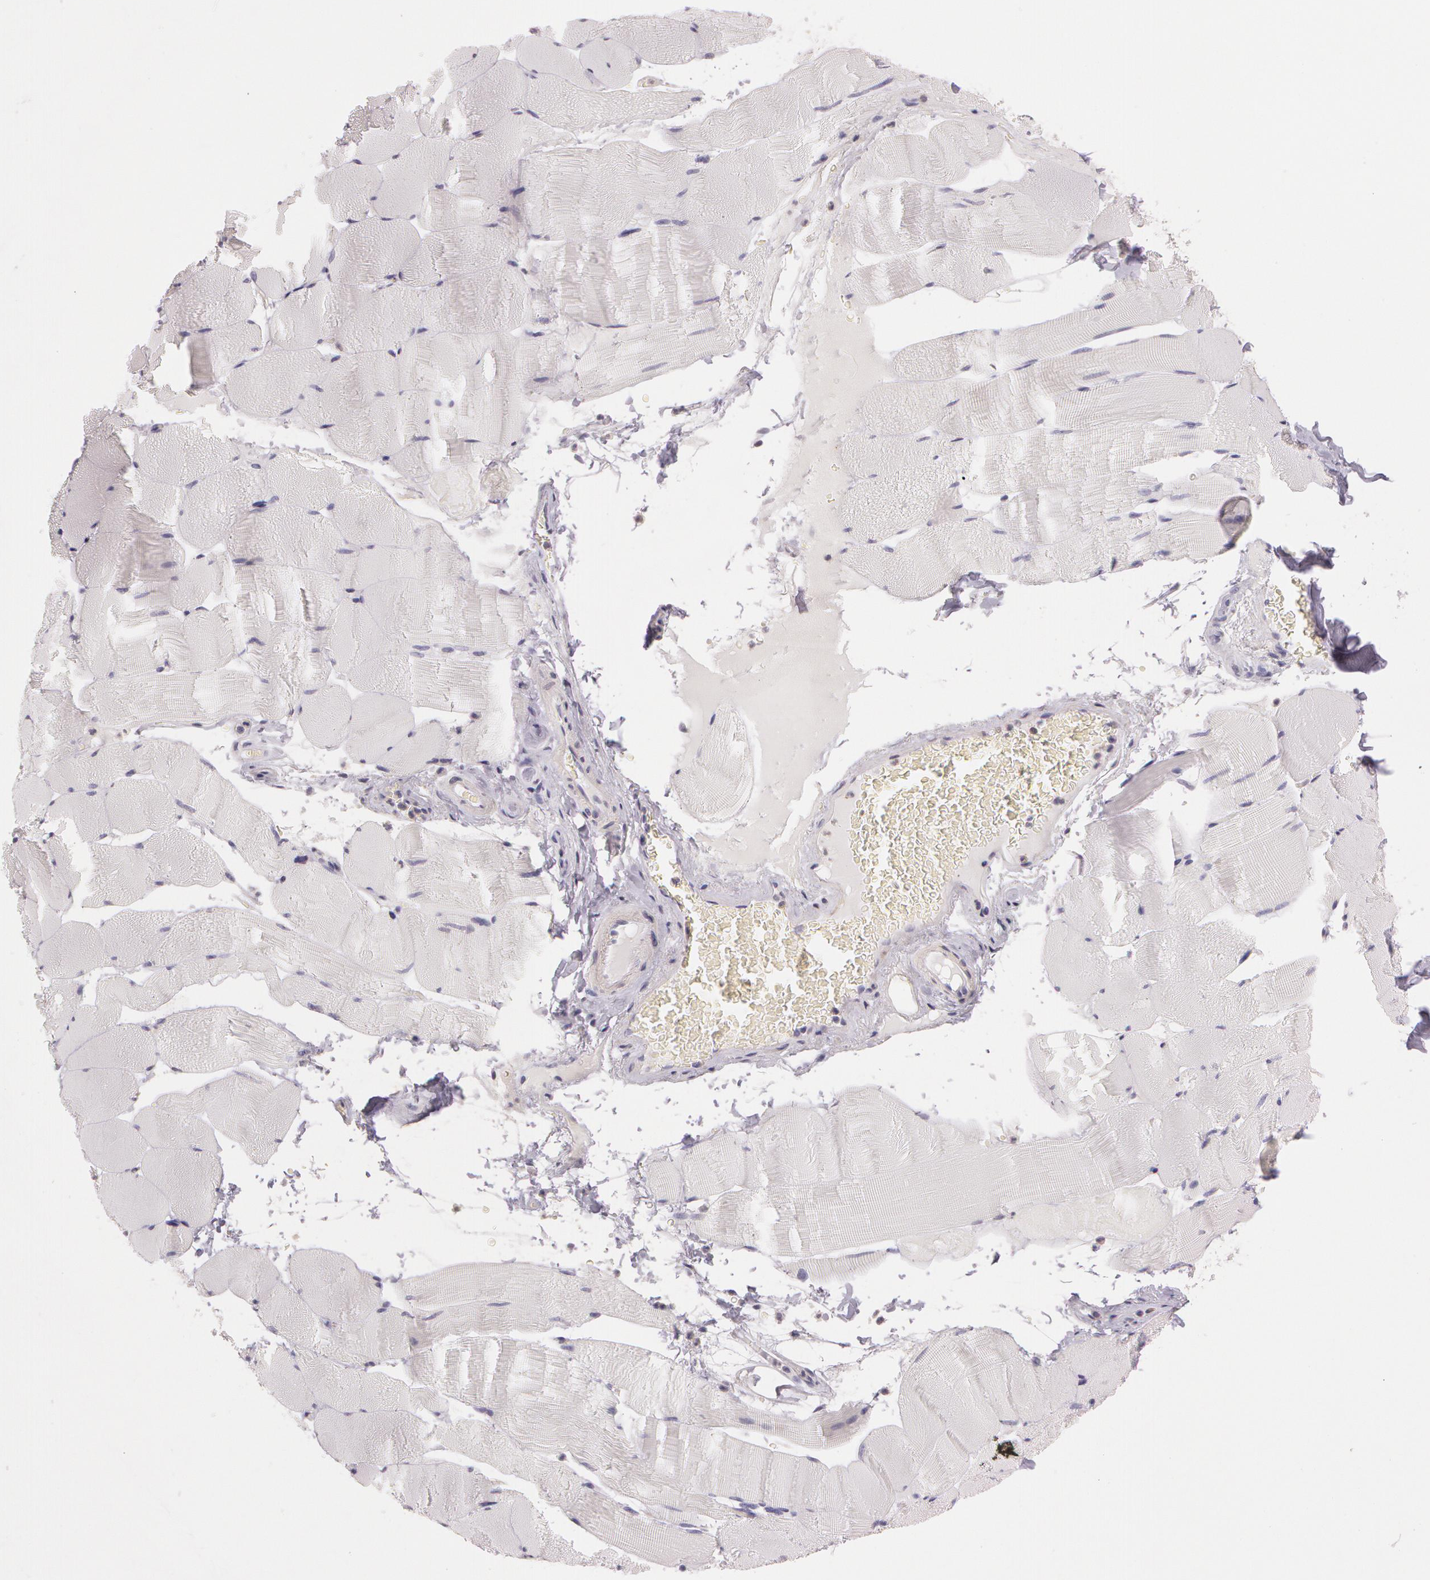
{"staining": {"intensity": "negative", "quantity": "none", "location": "none"}, "tissue": "skeletal muscle", "cell_type": "Myocytes", "image_type": "normal", "snomed": [{"axis": "morphology", "description": "Normal tissue, NOS"}, {"axis": "topography", "description": "Skeletal muscle"}], "caption": "Immunohistochemistry of unremarkable skeletal muscle displays no positivity in myocytes.", "gene": "G2E3", "patient": {"sex": "male", "age": 62}}